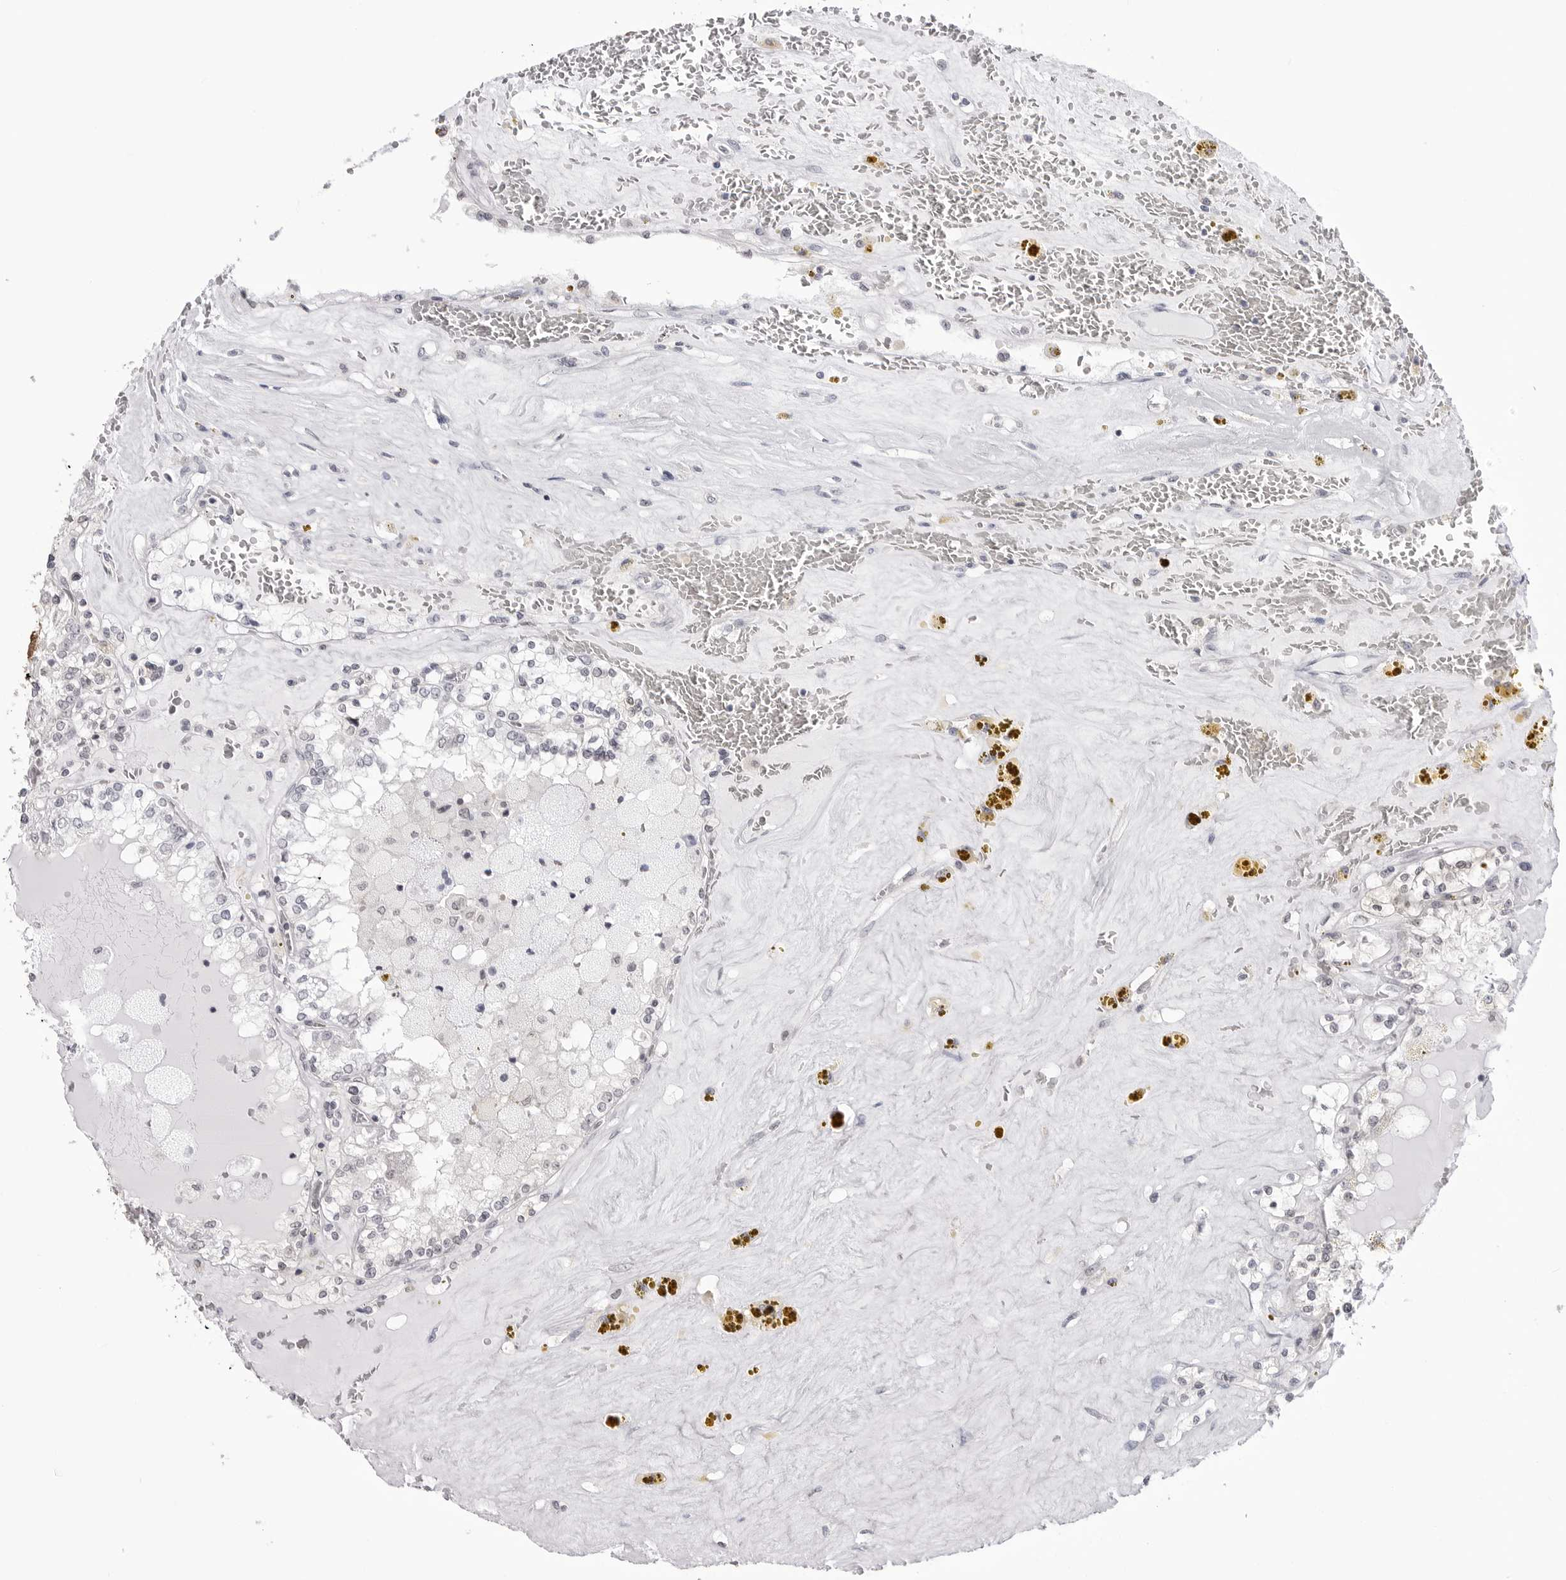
{"staining": {"intensity": "negative", "quantity": "none", "location": "none"}, "tissue": "renal cancer", "cell_type": "Tumor cells", "image_type": "cancer", "snomed": [{"axis": "morphology", "description": "Adenocarcinoma, NOS"}, {"axis": "topography", "description": "Kidney"}], "caption": "This photomicrograph is of renal cancer (adenocarcinoma) stained with immunohistochemistry (IHC) to label a protein in brown with the nuclei are counter-stained blue. There is no positivity in tumor cells. (DAB (3,3'-diaminobenzidine) IHC visualized using brightfield microscopy, high magnification).", "gene": "YWHAG", "patient": {"sex": "female", "age": 56}}